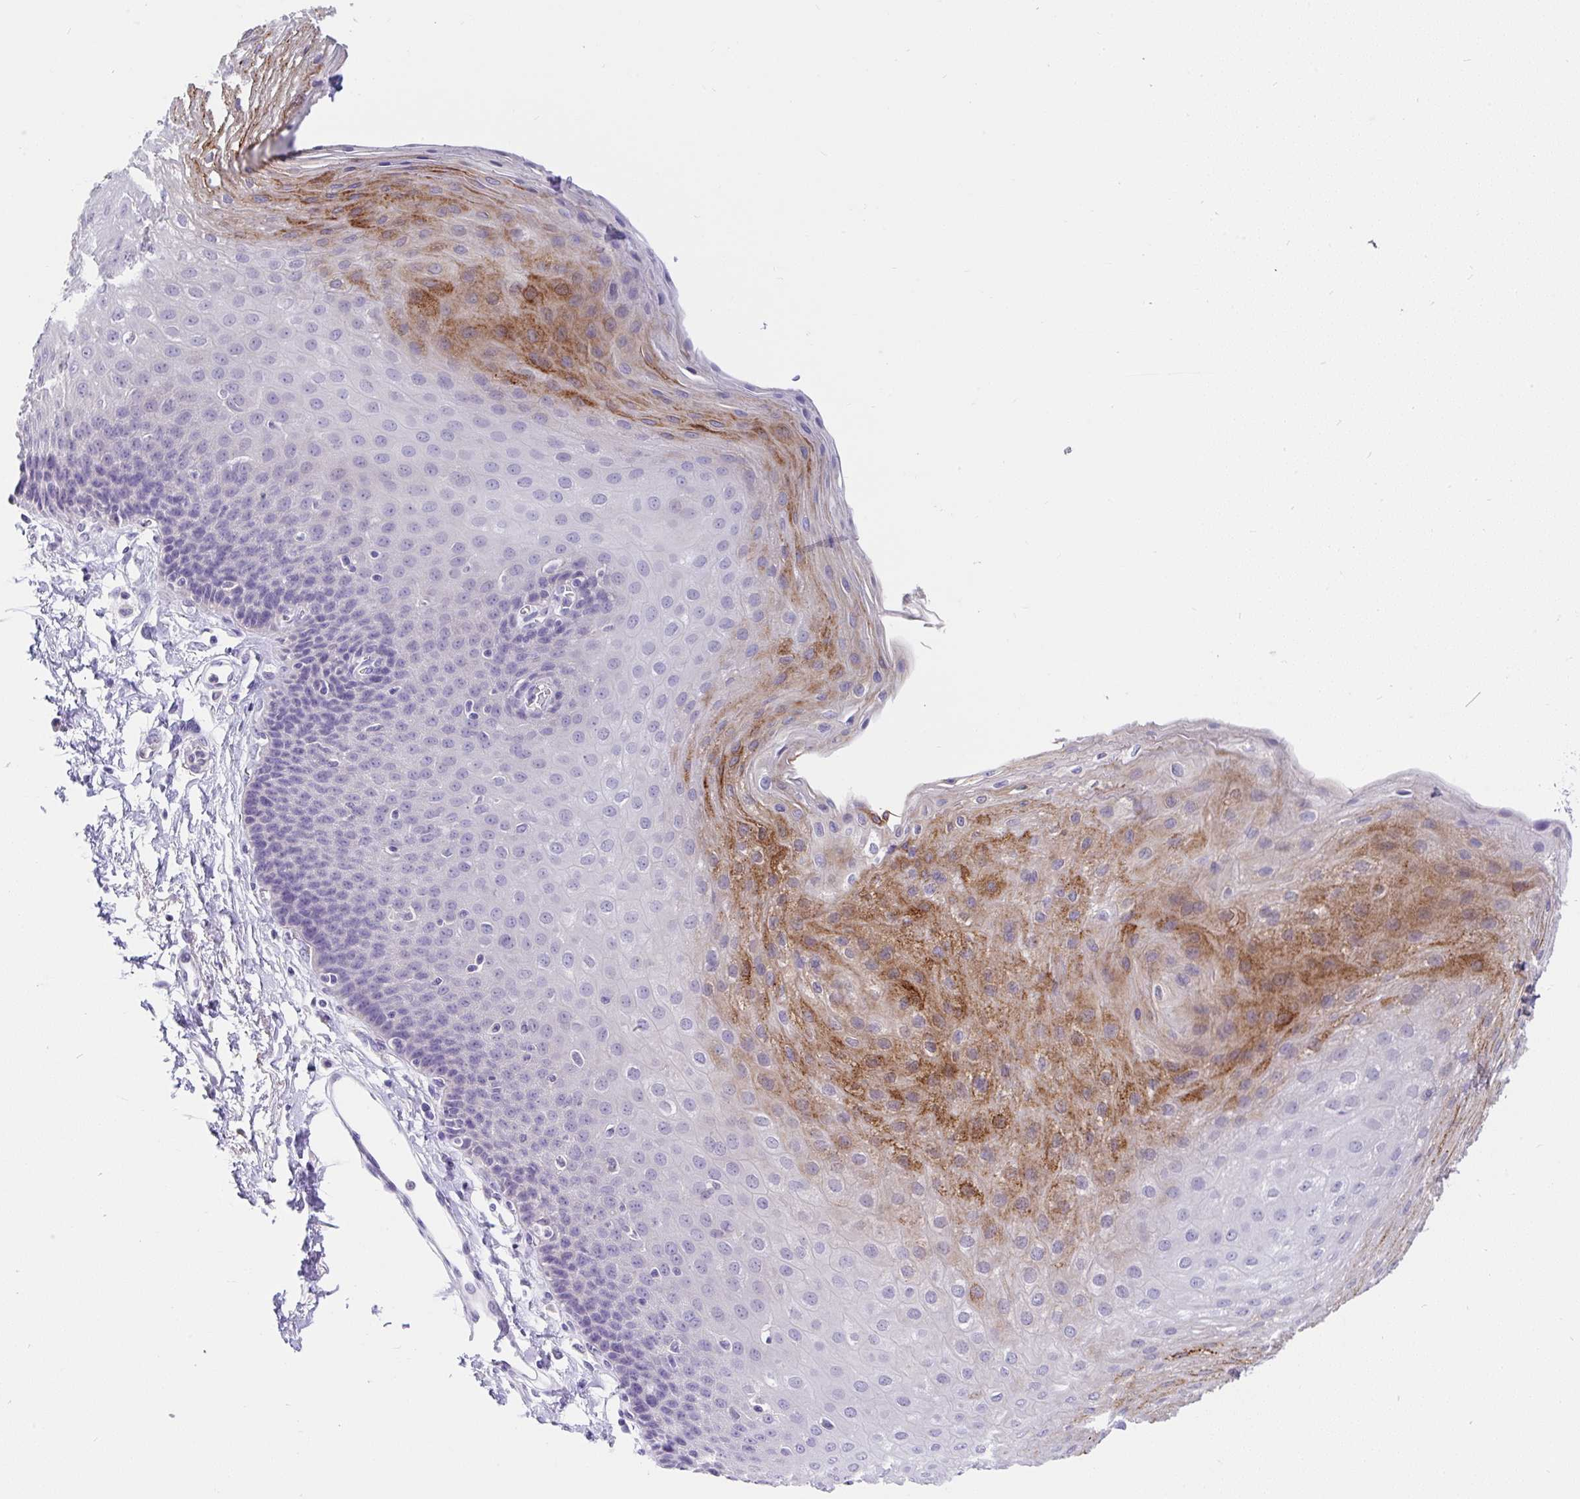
{"staining": {"intensity": "moderate", "quantity": "<25%", "location": "cytoplasmic/membranous"}, "tissue": "esophagus", "cell_type": "Squamous epithelial cells", "image_type": "normal", "snomed": [{"axis": "morphology", "description": "Normal tissue, NOS"}, {"axis": "topography", "description": "Esophagus"}], "caption": "A micrograph of human esophagus stained for a protein shows moderate cytoplasmic/membranous brown staining in squamous epithelial cells. (Stains: DAB in brown, nuclei in blue, Microscopy: brightfield microscopy at high magnification).", "gene": "INTS5", "patient": {"sex": "female", "age": 81}}